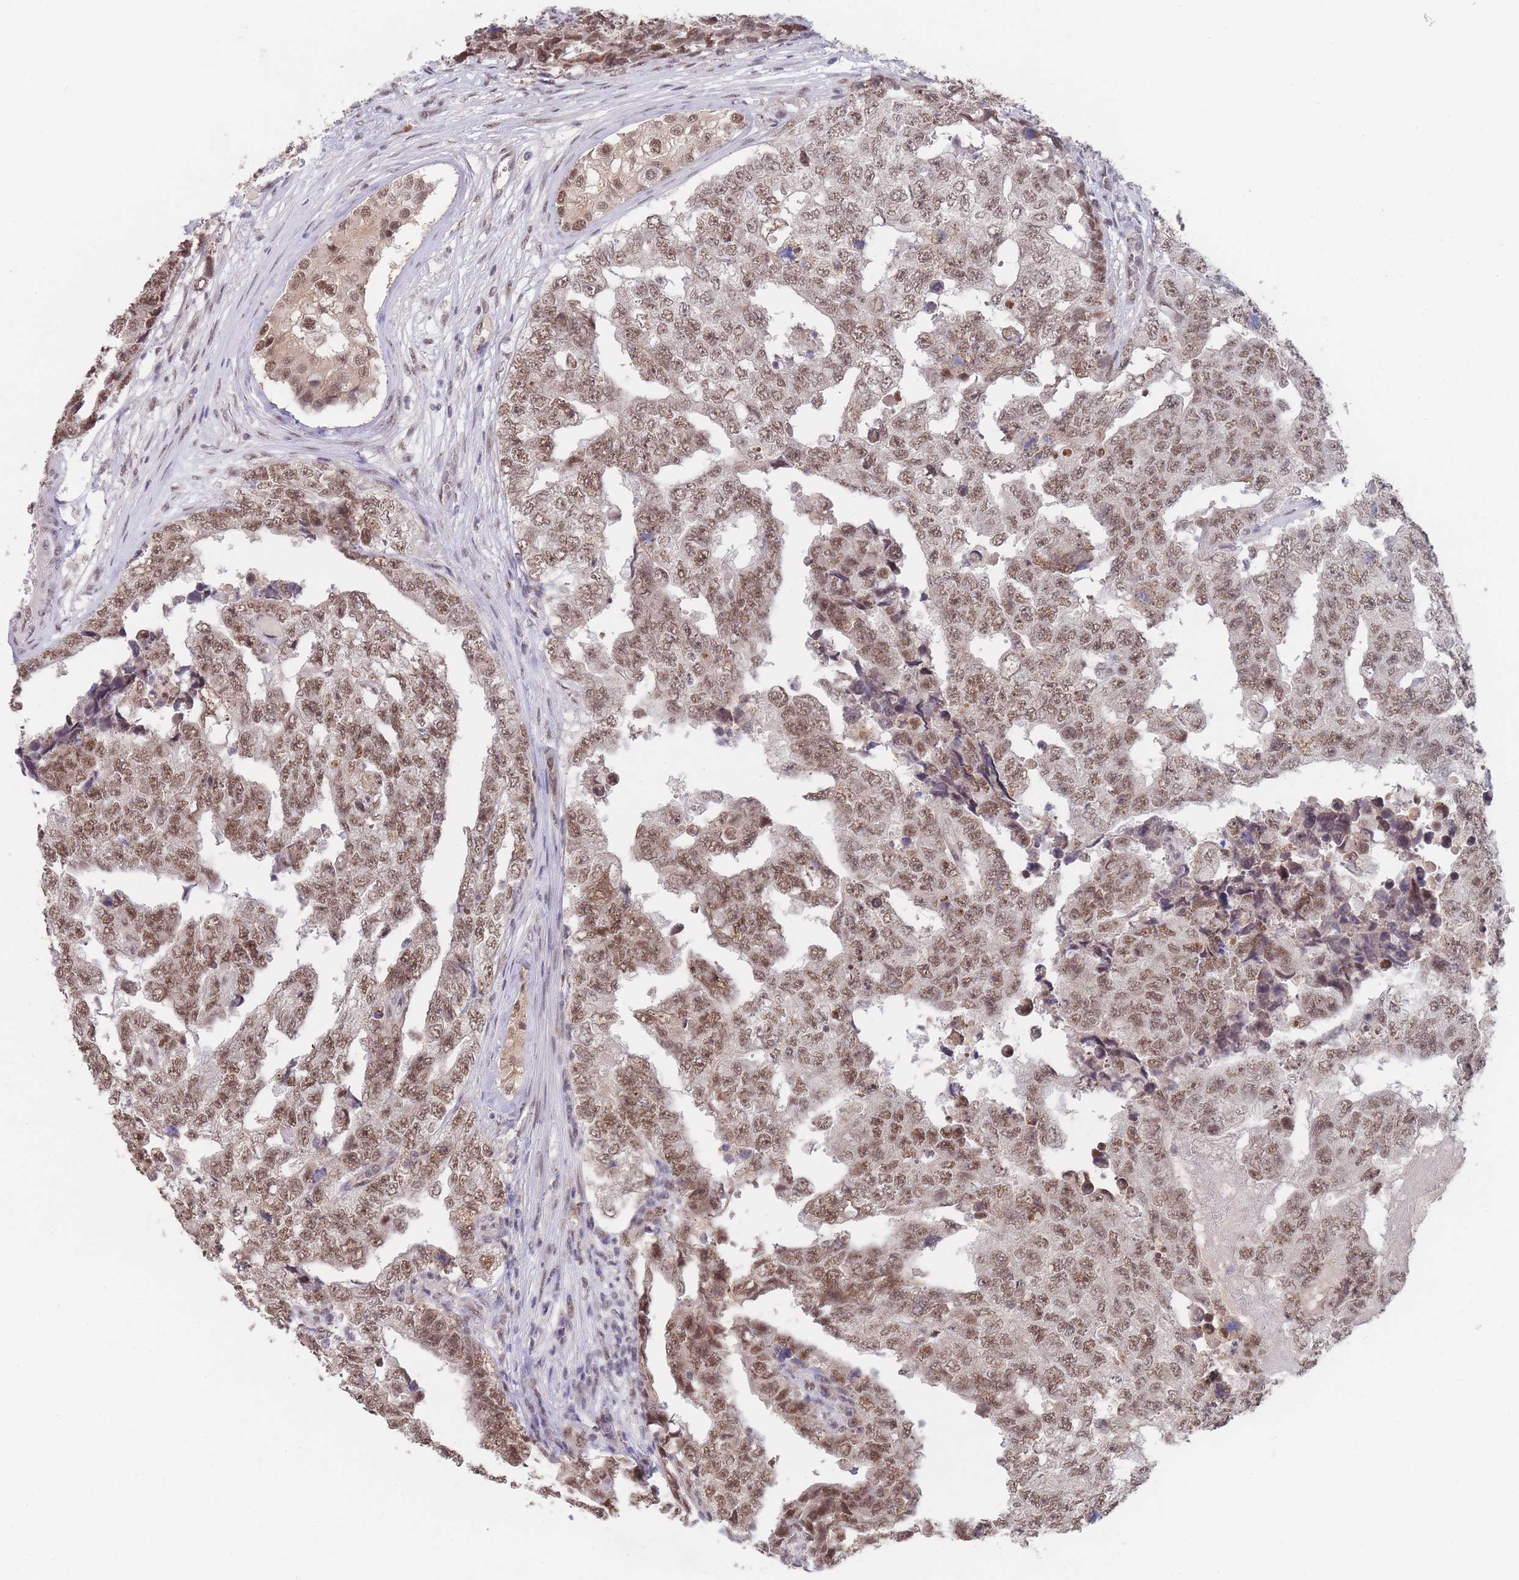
{"staining": {"intensity": "moderate", "quantity": ">75%", "location": "nuclear"}, "tissue": "testis cancer", "cell_type": "Tumor cells", "image_type": "cancer", "snomed": [{"axis": "morphology", "description": "Carcinoma, Embryonal, NOS"}, {"axis": "topography", "description": "Testis"}], "caption": "Immunohistochemistry of human testis cancer reveals medium levels of moderate nuclear positivity in approximately >75% of tumor cells.", "gene": "SNRPA1", "patient": {"sex": "male", "age": 25}}